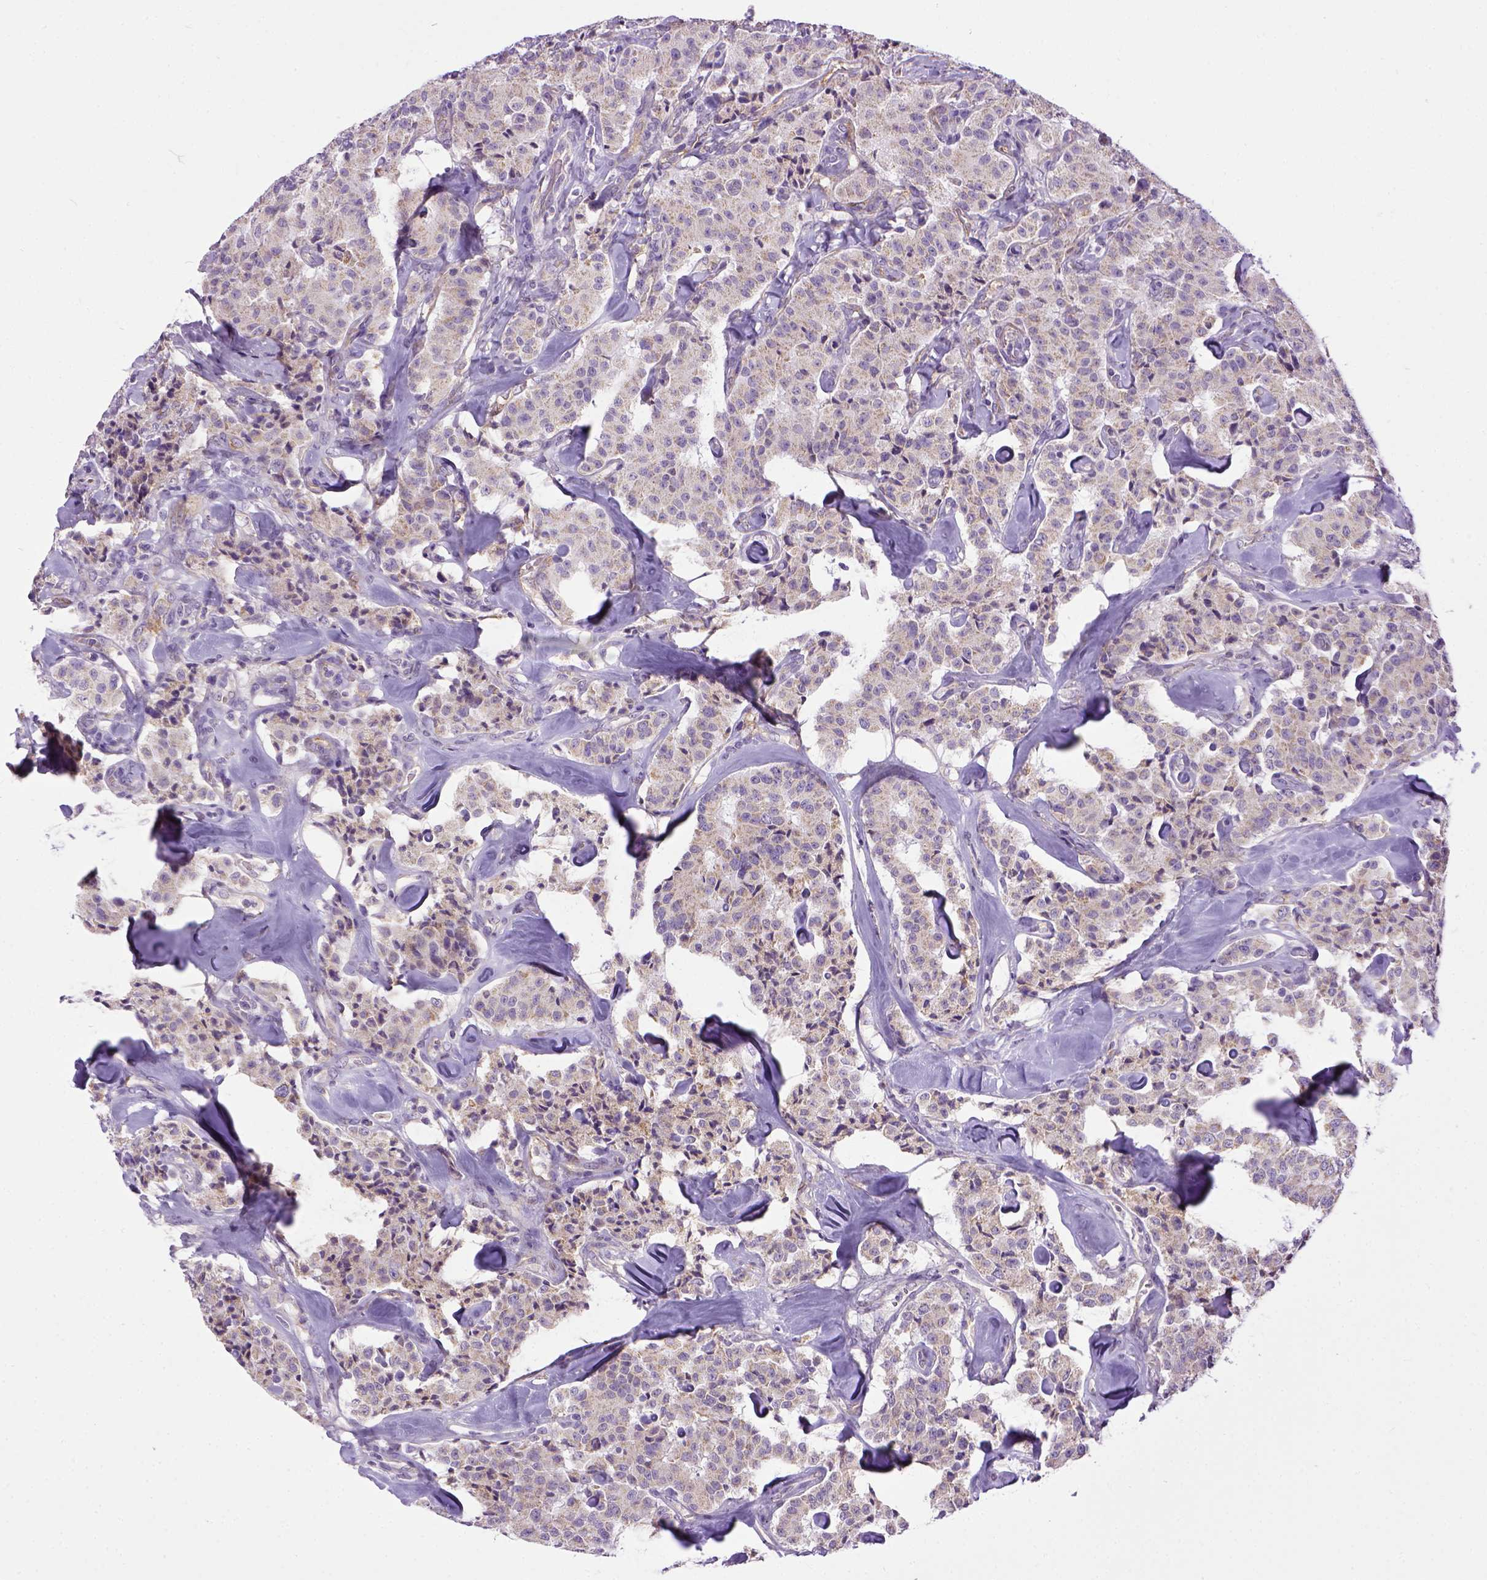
{"staining": {"intensity": "negative", "quantity": "none", "location": "none"}, "tissue": "carcinoid", "cell_type": "Tumor cells", "image_type": "cancer", "snomed": [{"axis": "morphology", "description": "Carcinoid, malignant, NOS"}, {"axis": "topography", "description": "Pancreas"}], "caption": "Immunohistochemistry (IHC) photomicrograph of carcinoid (malignant) stained for a protein (brown), which displays no positivity in tumor cells.", "gene": "ENG", "patient": {"sex": "male", "age": 41}}